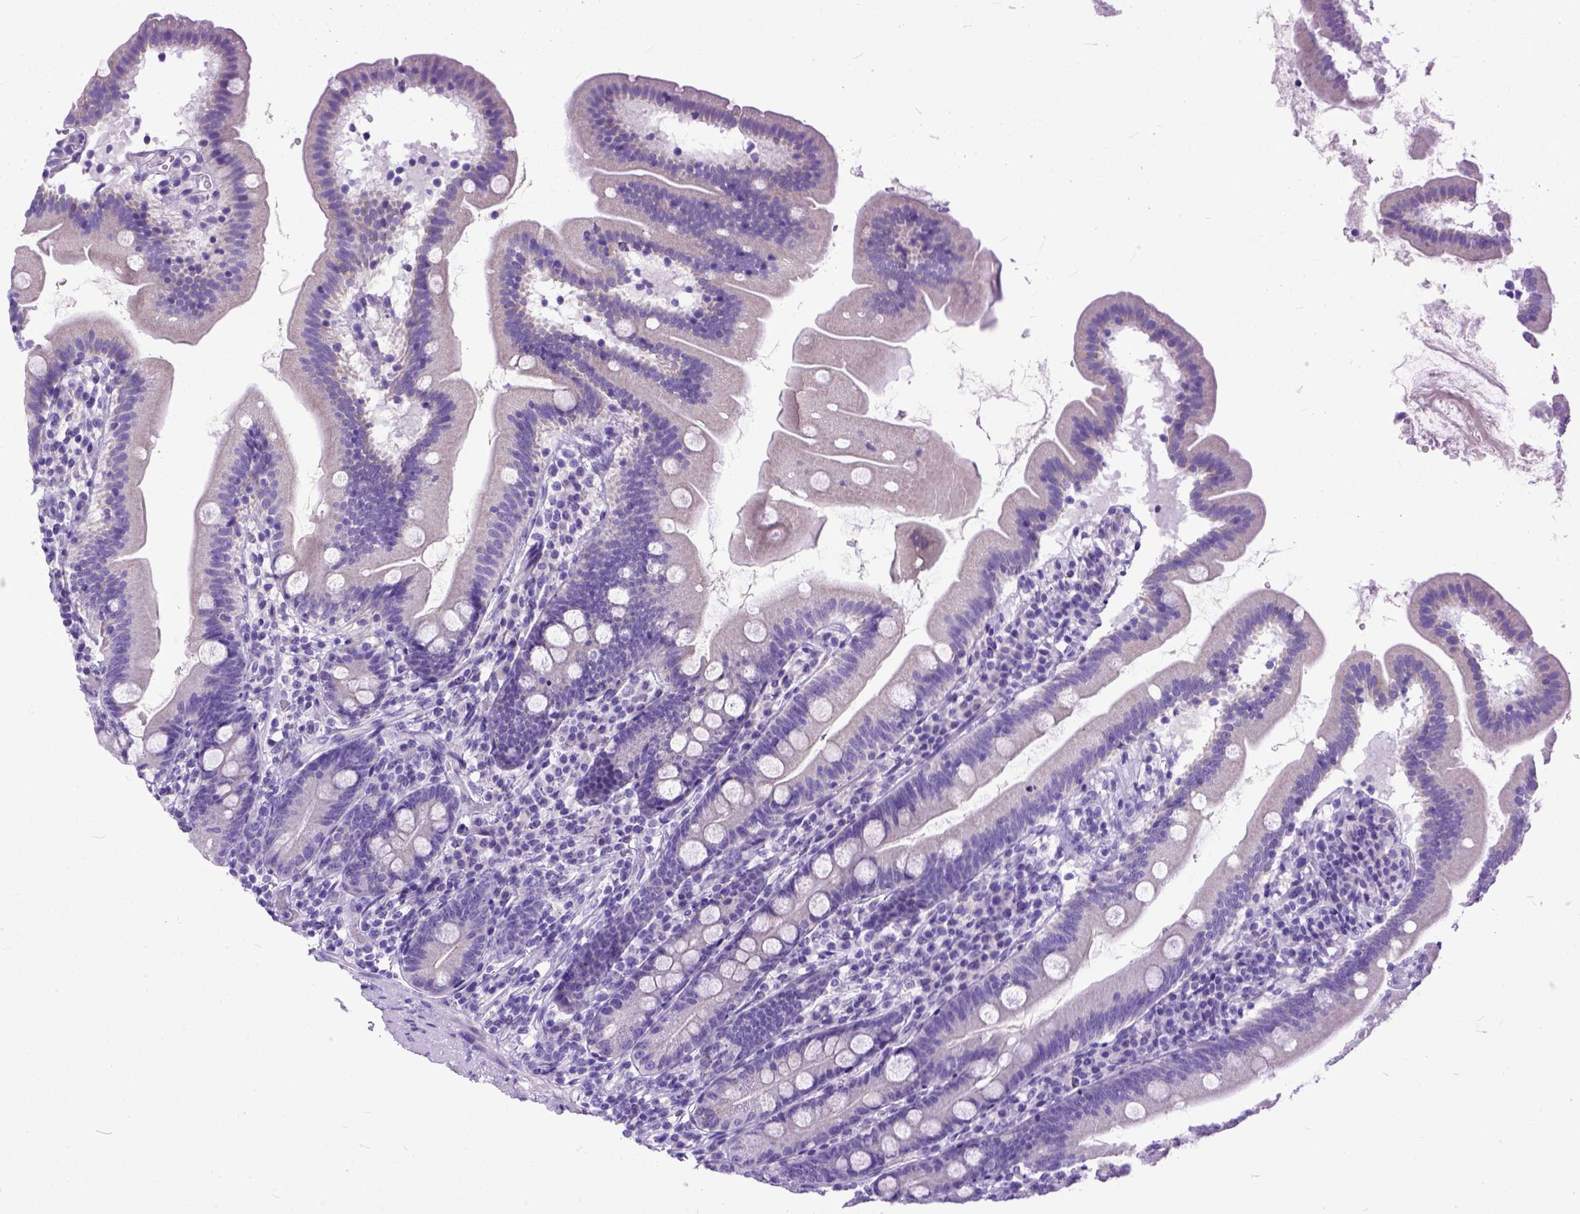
{"staining": {"intensity": "negative", "quantity": "none", "location": "none"}, "tissue": "duodenum", "cell_type": "Glandular cells", "image_type": "normal", "snomed": [{"axis": "morphology", "description": "Normal tissue, NOS"}, {"axis": "topography", "description": "Duodenum"}], "caption": "The micrograph displays no significant expression in glandular cells of duodenum.", "gene": "PPL", "patient": {"sex": "female", "age": 67}}